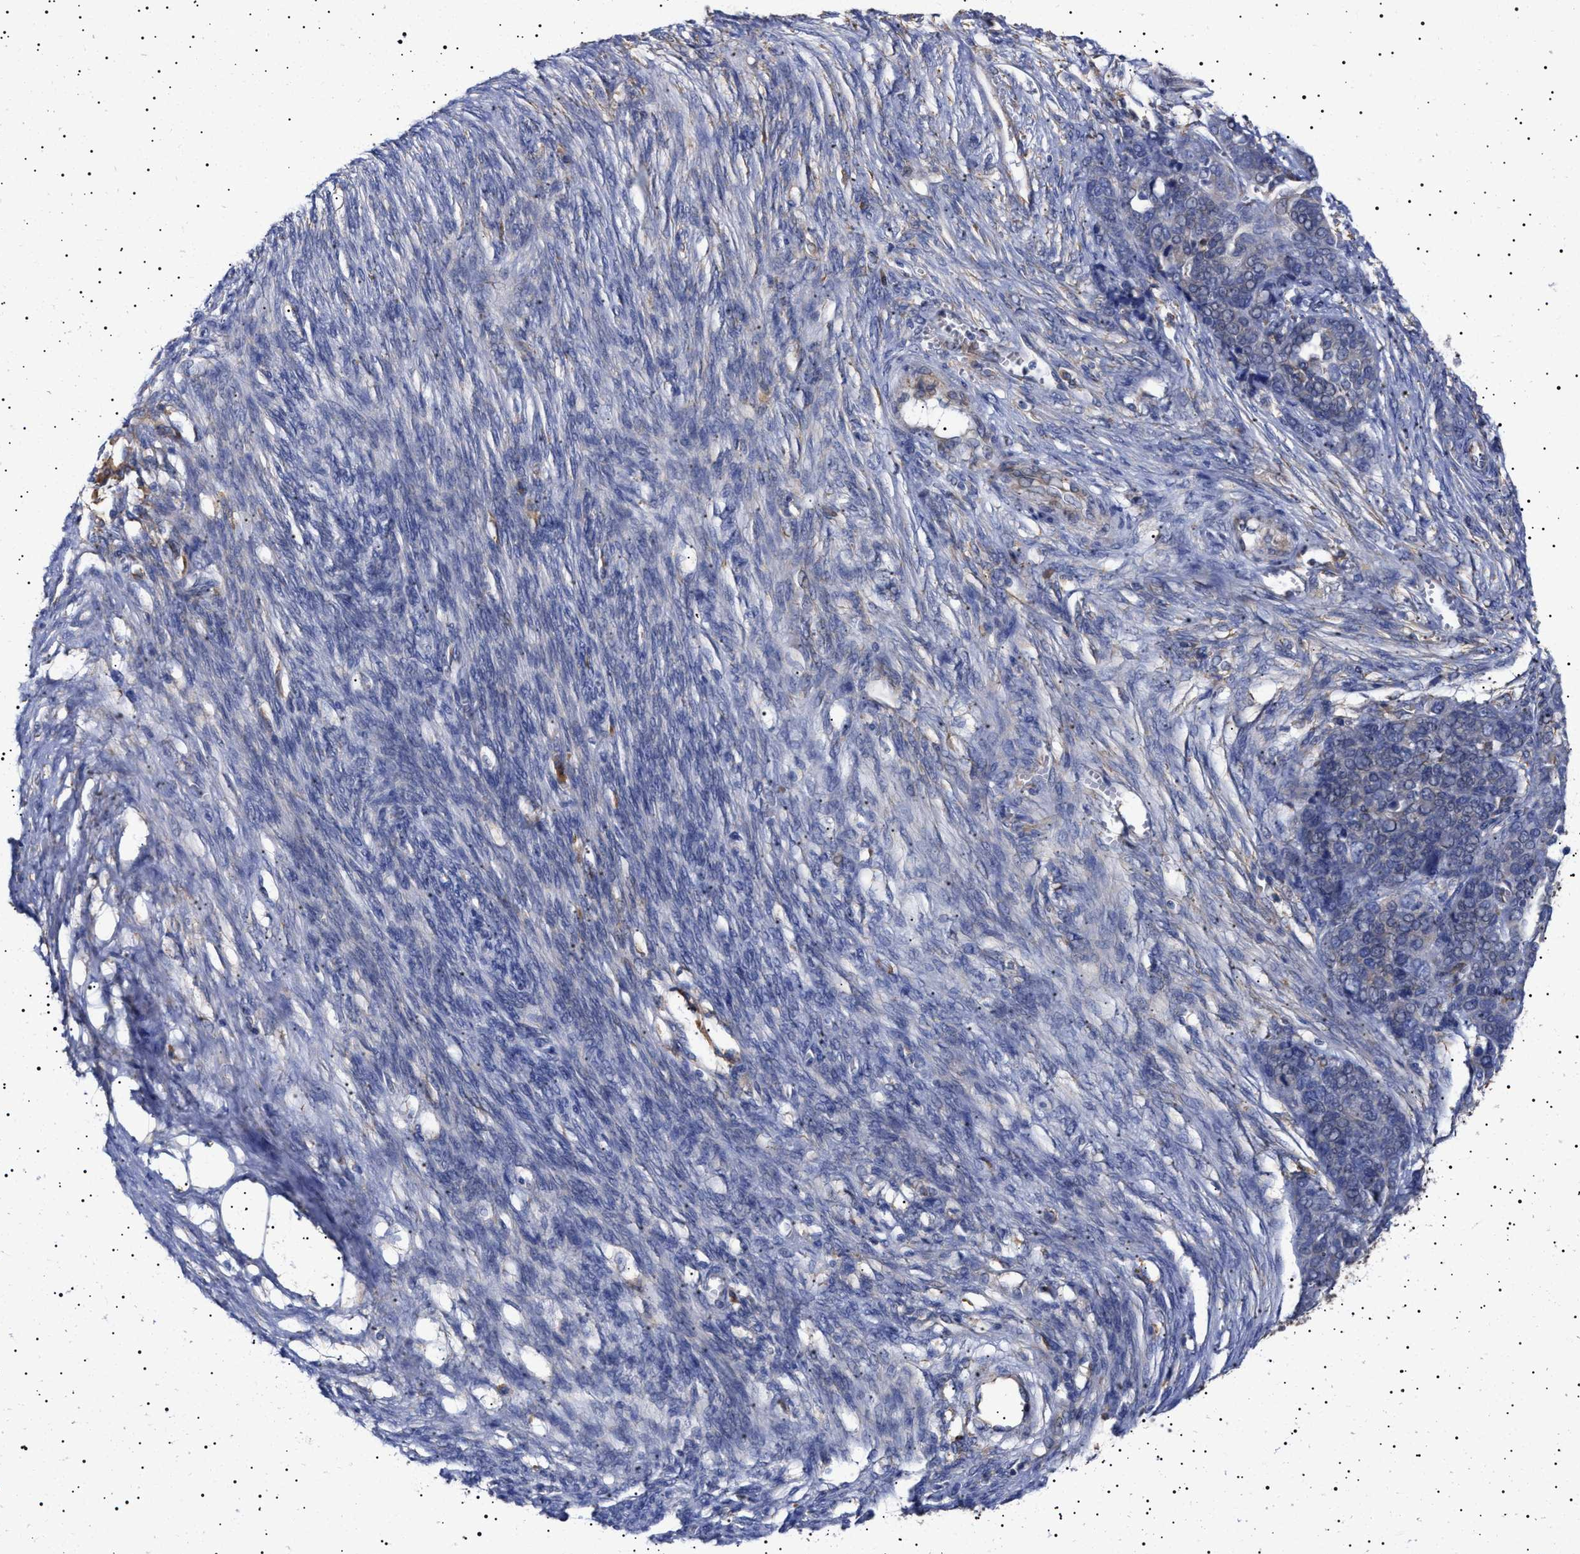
{"staining": {"intensity": "negative", "quantity": "none", "location": "none"}, "tissue": "ovarian cancer", "cell_type": "Tumor cells", "image_type": "cancer", "snomed": [{"axis": "morphology", "description": "Cystadenocarcinoma, serous, NOS"}, {"axis": "topography", "description": "Ovary"}], "caption": "This is an immunohistochemistry histopathology image of human ovarian serous cystadenocarcinoma. There is no expression in tumor cells.", "gene": "ERCC6L2", "patient": {"sex": "female", "age": 44}}